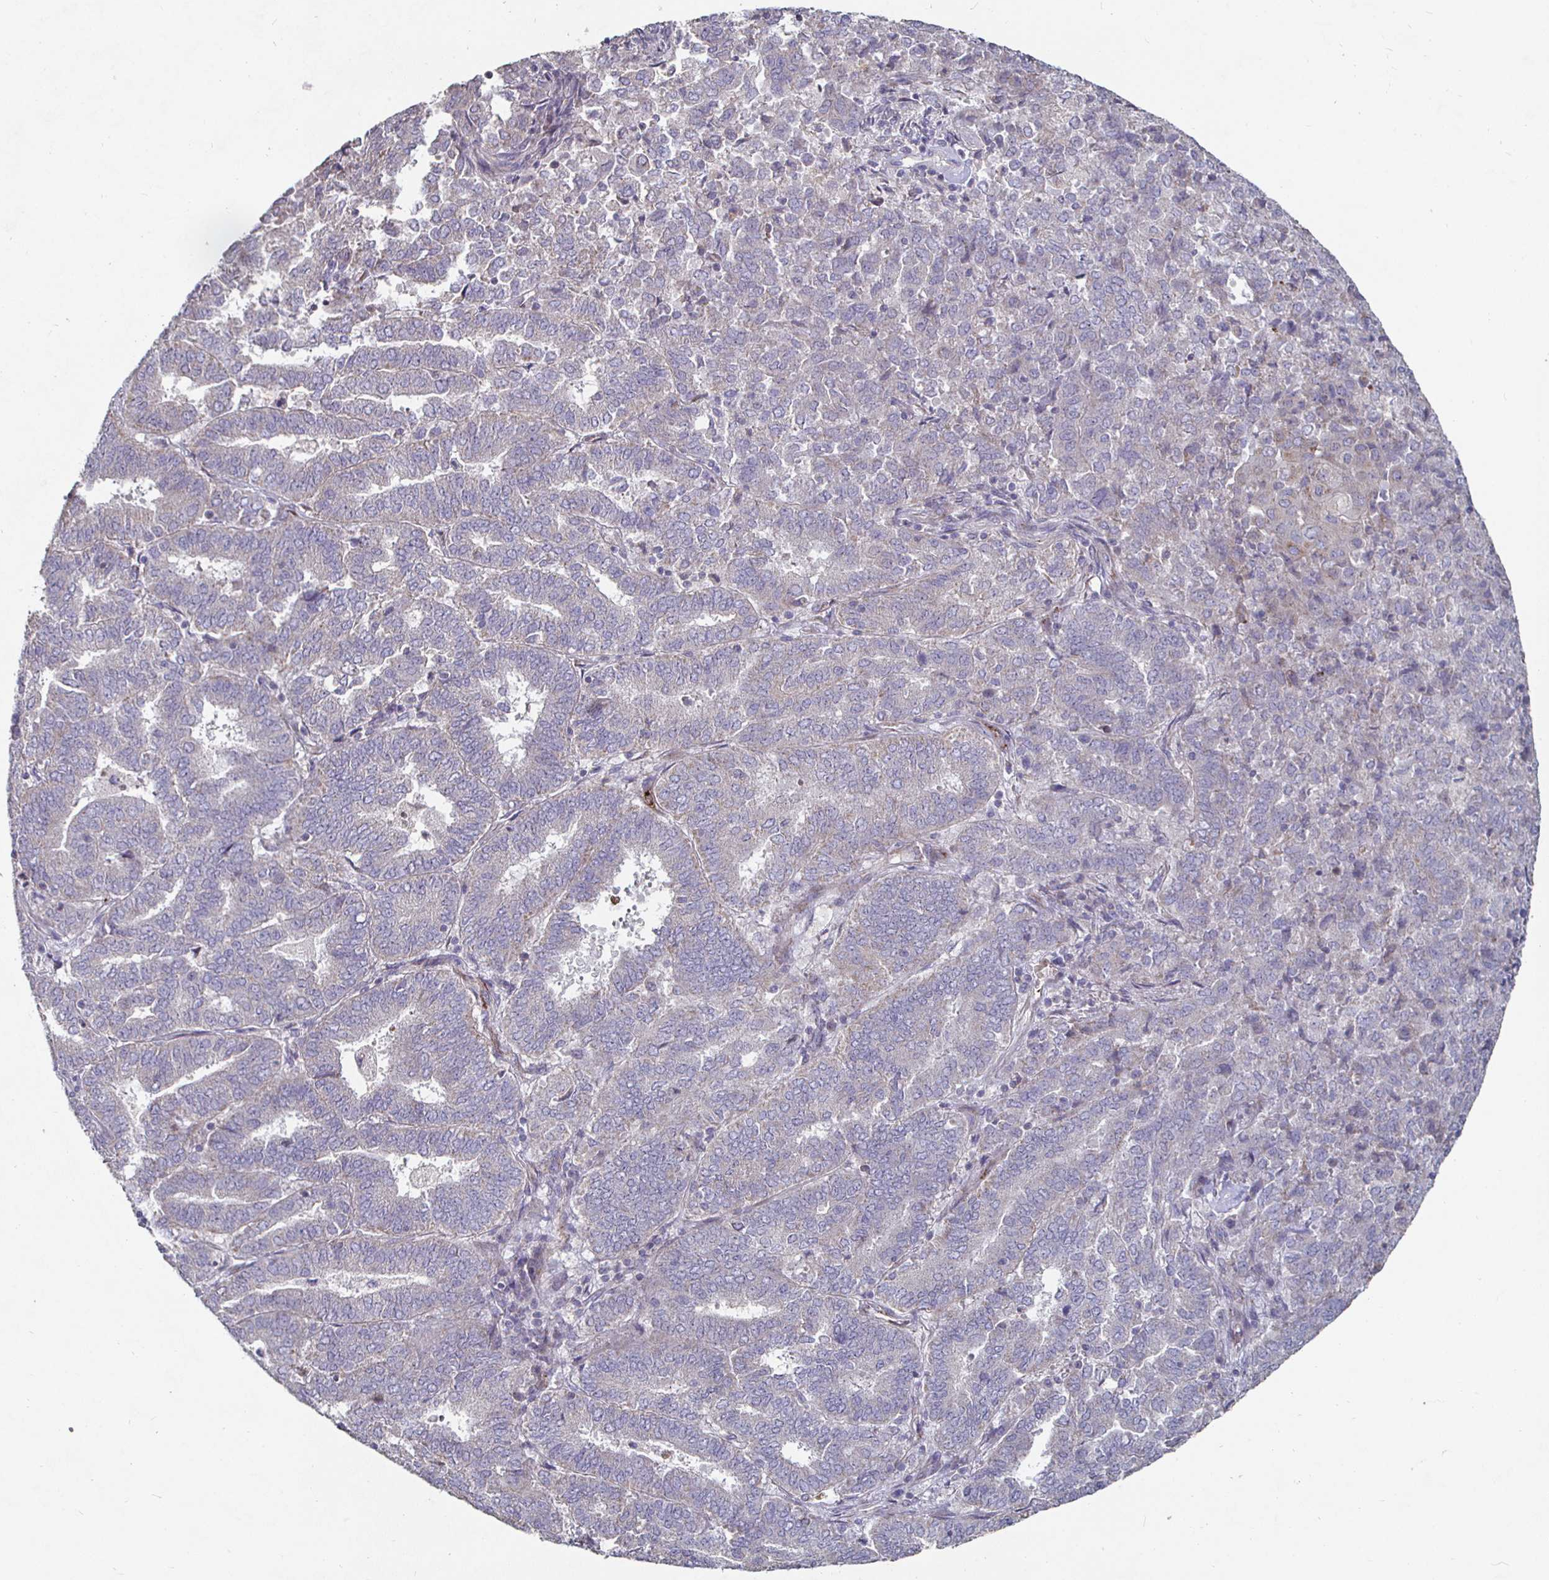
{"staining": {"intensity": "negative", "quantity": "none", "location": "none"}, "tissue": "endometrial cancer", "cell_type": "Tumor cells", "image_type": "cancer", "snomed": [{"axis": "morphology", "description": "Adenocarcinoma, NOS"}, {"axis": "topography", "description": "Endometrium"}], "caption": "An image of endometrial adenocarcinoma stained for a protein exhibits no brown staining in tumor cells.", "gene": "NRSN1", "patient": {"sex": "female", "age": 72}}